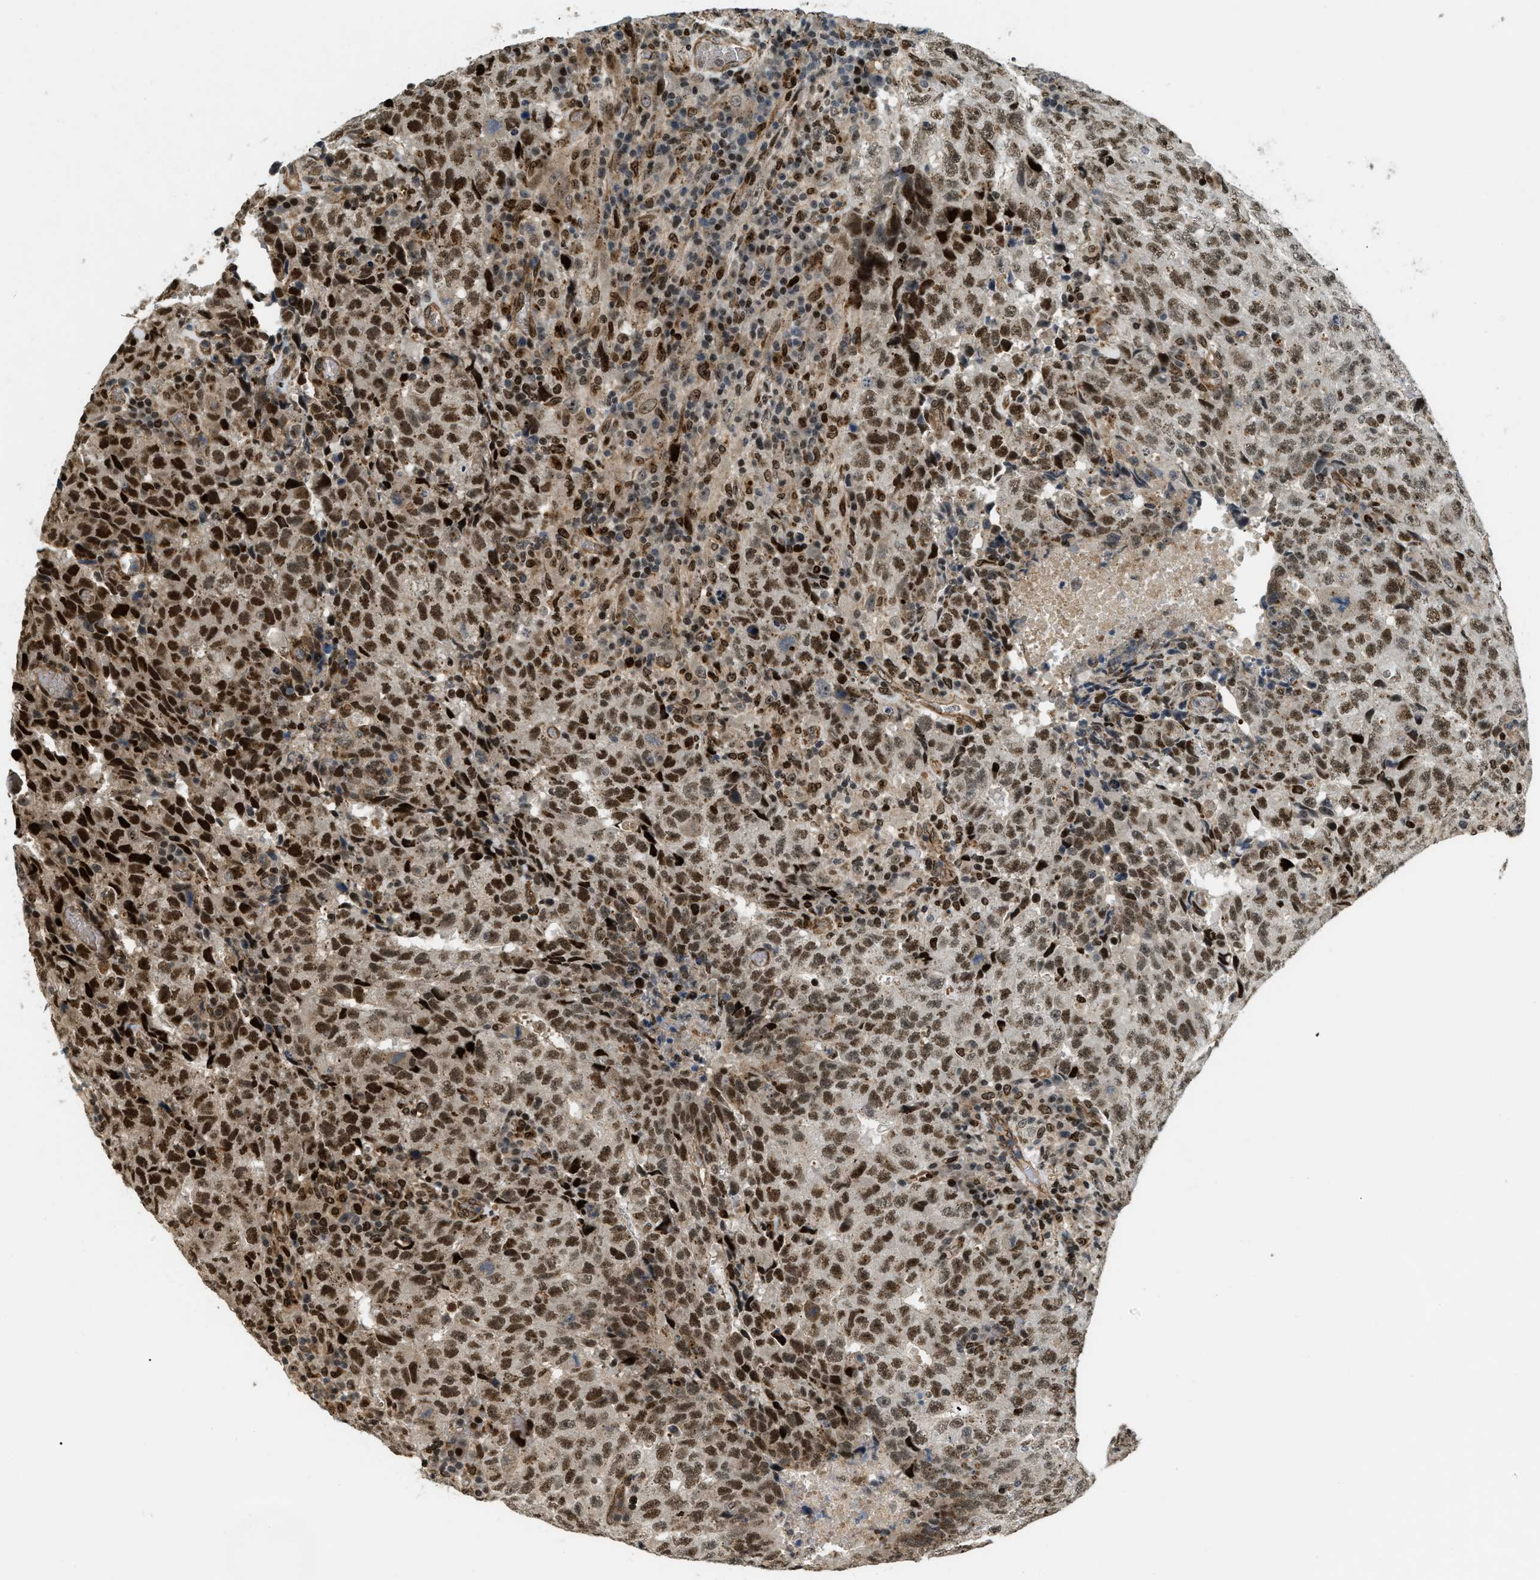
{"staining": {"intensity": "strong", "quantity": ">75%", "location": "nuclear"}, "tissue": "testis cancer", "cell_type": "Tumor cells", "image_type": "cancer", "snomed": [{"axis": "morphology", "description": "Necrosis, NOS"}, {"axis": "morphology", "description": "Carcinoma, Embryonal, NOS"}, {"axis": "topography", "description": "Testis"}], "caption": "Testis cancer (embryonal carcinoma) was stained to show a protein in brown. There is high levels of strong nuclear positivity in about >75% of tumor cells.", "gene": "LTA4H", "patient": {"sex": "male", "age": 19}}